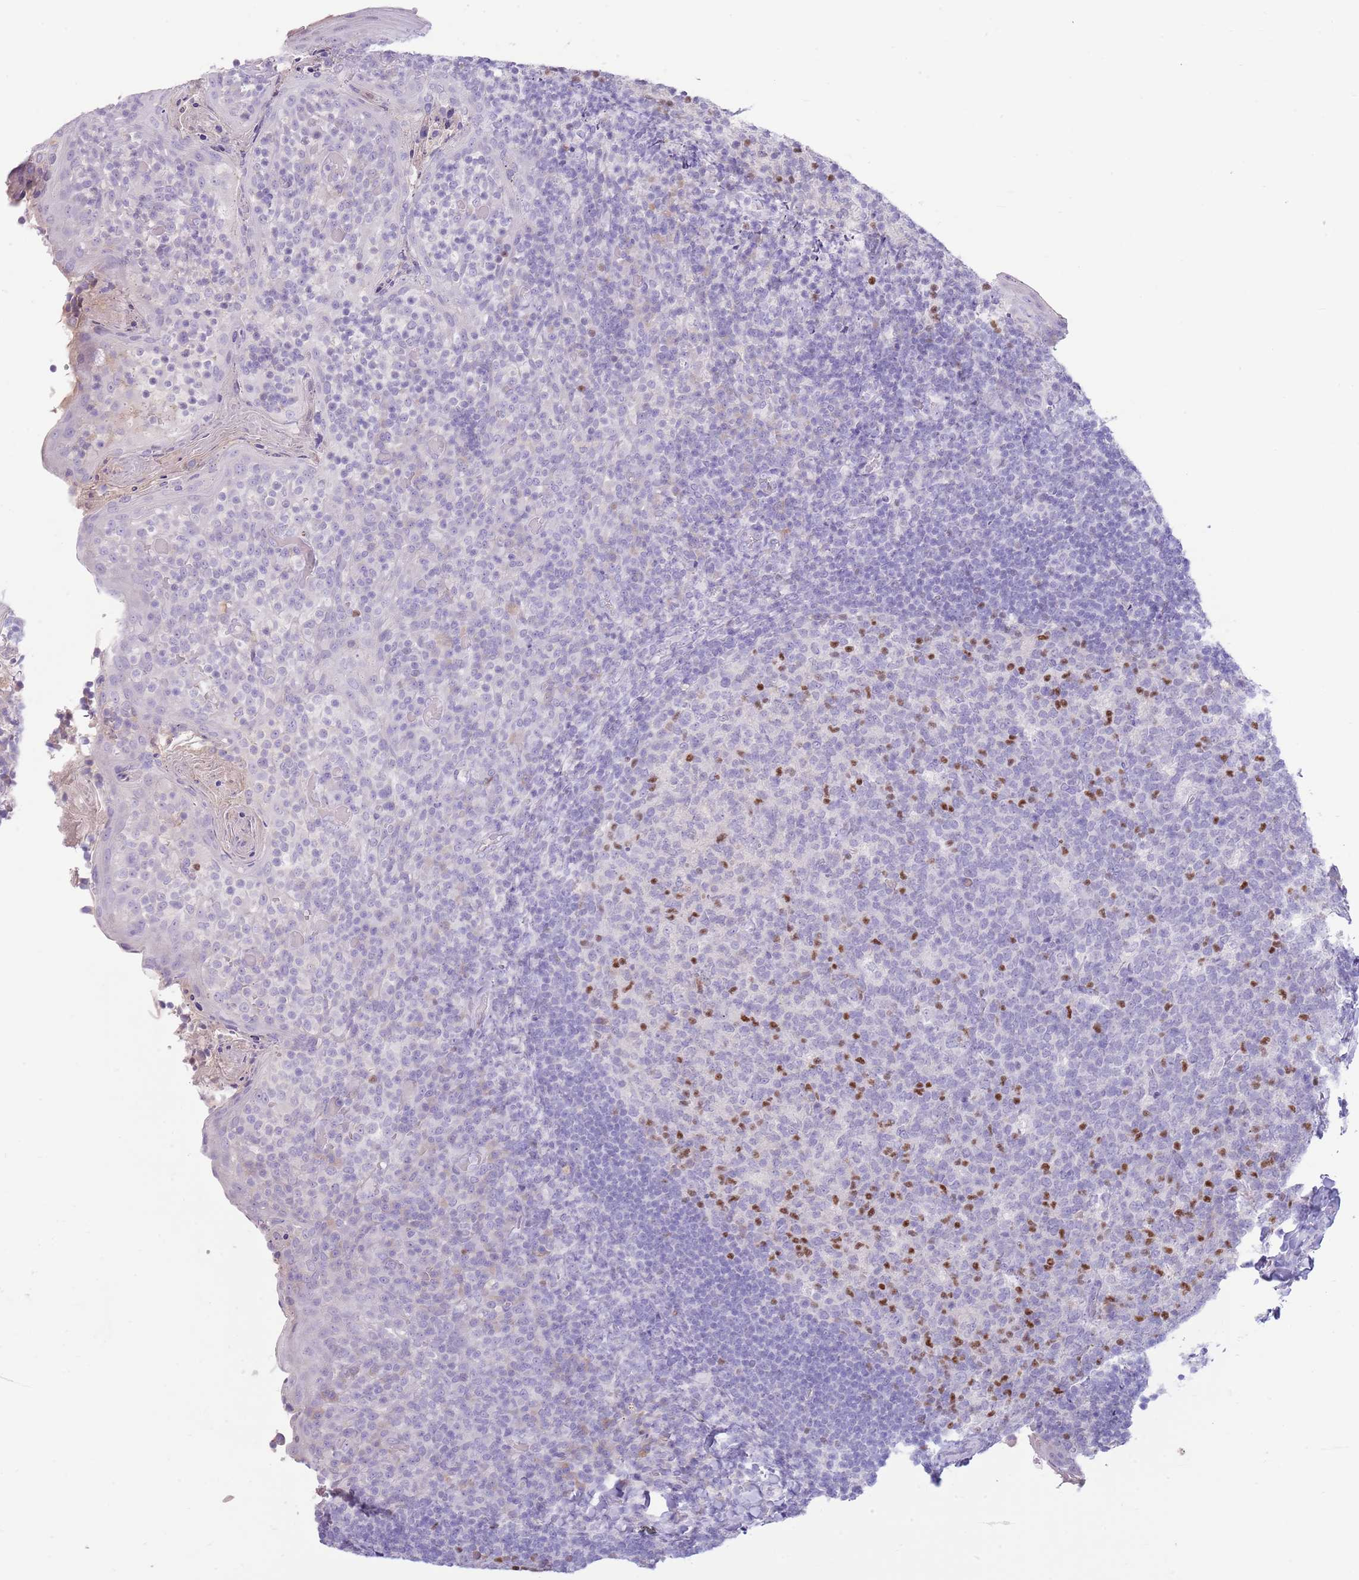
{"staining": {"intensity": "moderate", "quantity": "25%-75%", "location": "nuclear"}, "tissue": "tonsil", "cell_type": "Germinal center cells", "image_type": "normal", "snomed": [{"axis": "morphology", "description": "Normal tissue, NOS"}, {"axis": "topography", "description": "Tonsil"}], "caption": "Immunohistochemical staining of benign tonsil exhibits 25%-75% levels of moderate nuclear protein staining in about 25%-75% of germinal center cells. (Brightfield microscopy of DAB IHC at high magnification).", "gene": "TOX2", "patient": {"sex": "female", "age": 10}}